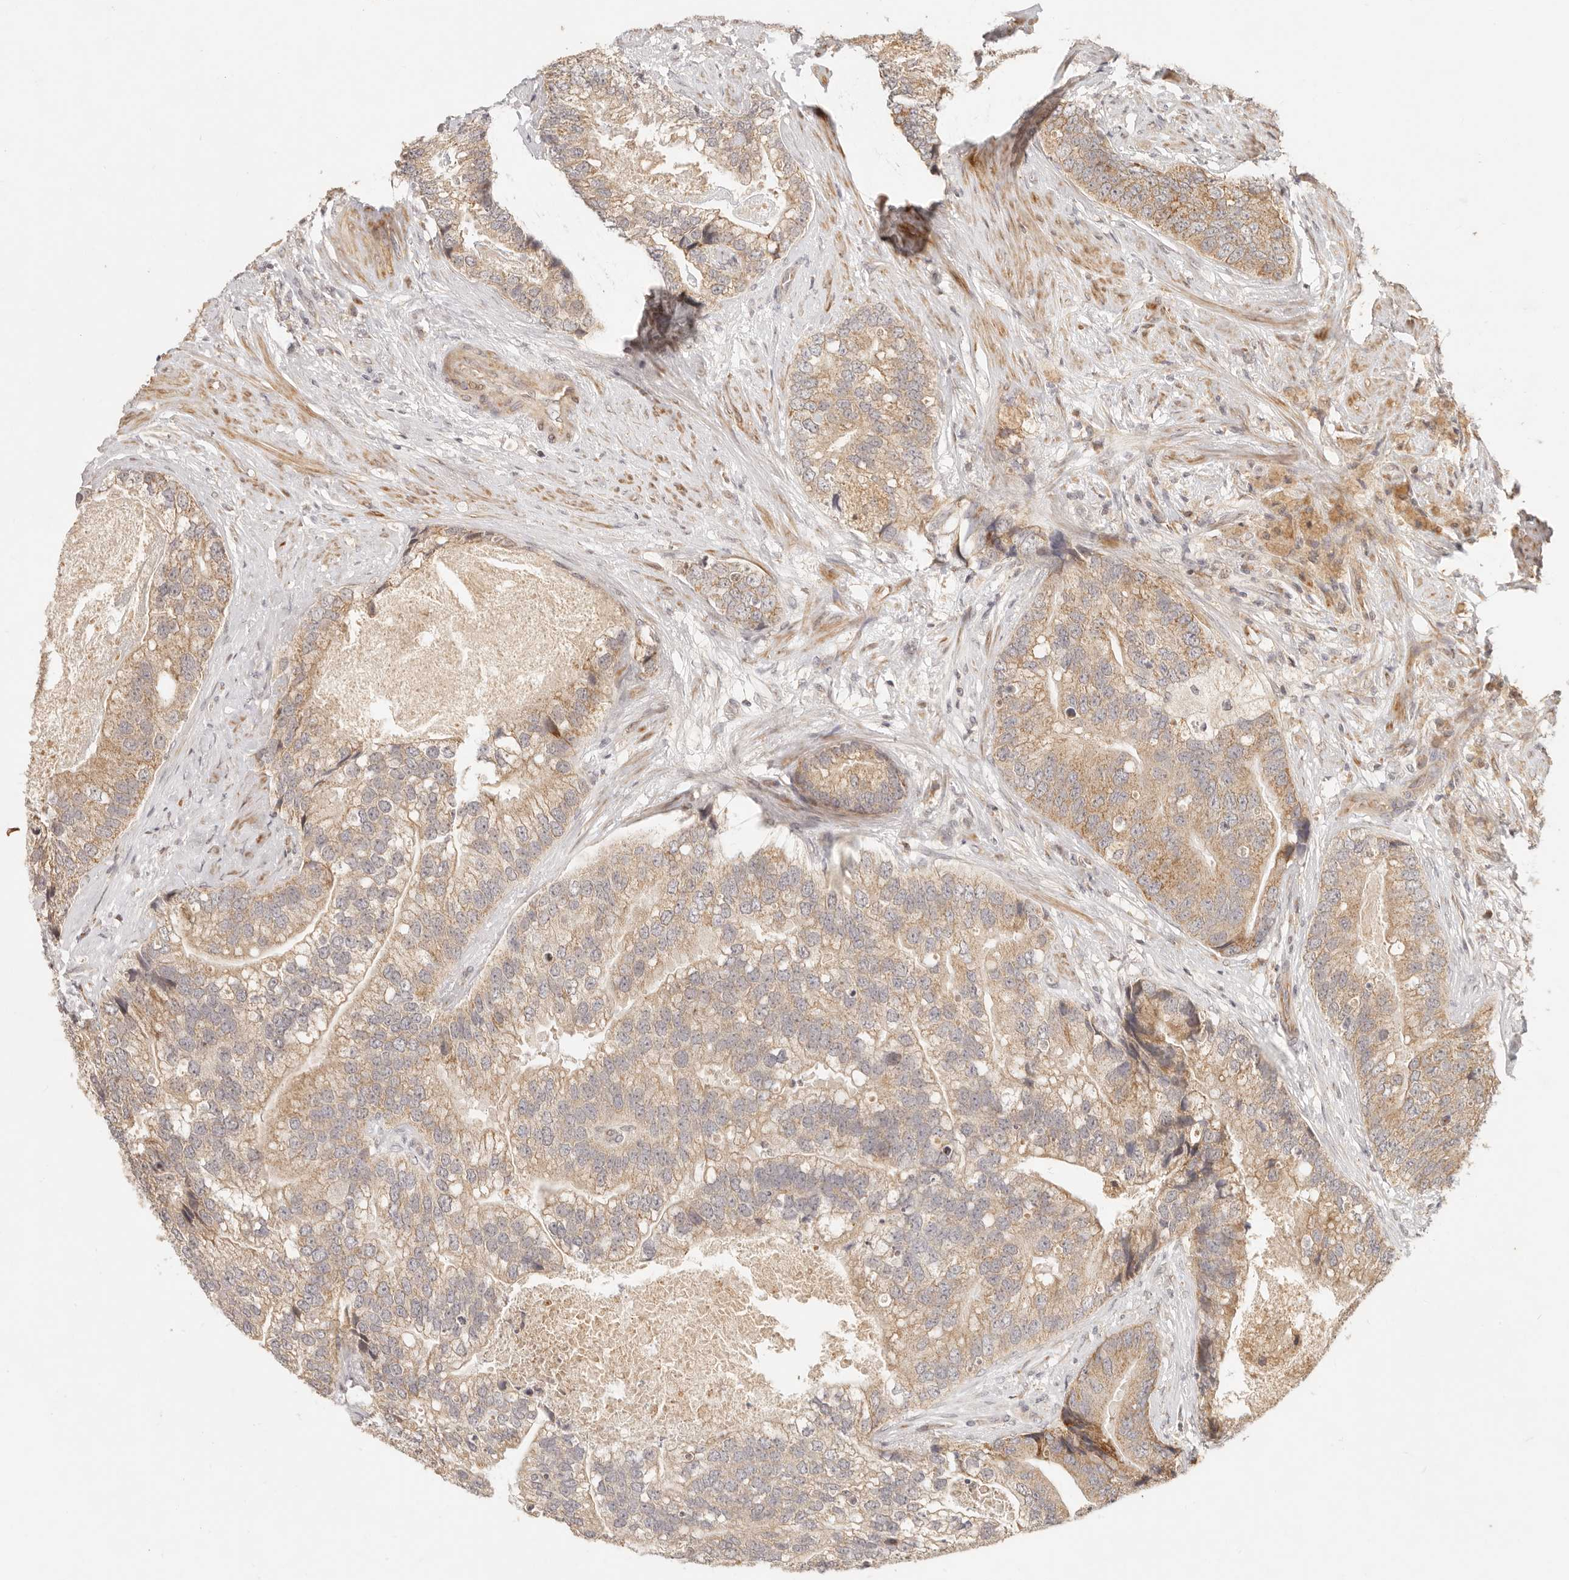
{"staining": {"intensity": "moderate", "quantity": ">75%", "location": "cytoplasmic/membranous"}, "tissue": "prostate cancer", "cell_type": "Tumor cells", "image_type": "cancer", "snomed": [{"axis": "morphology", "description": "Adenocarcinoma, High grade"}, {"axis": "topography", "description": "Prostate"}], "caption": "Human prostate cancer stained with a brown dye reveals moderate cytoplasmic/membranous positive positivity in approximately >75% of tumor cells.", "gene": "TIMM17A", "patient": {"sex": "male", "age": 70}}